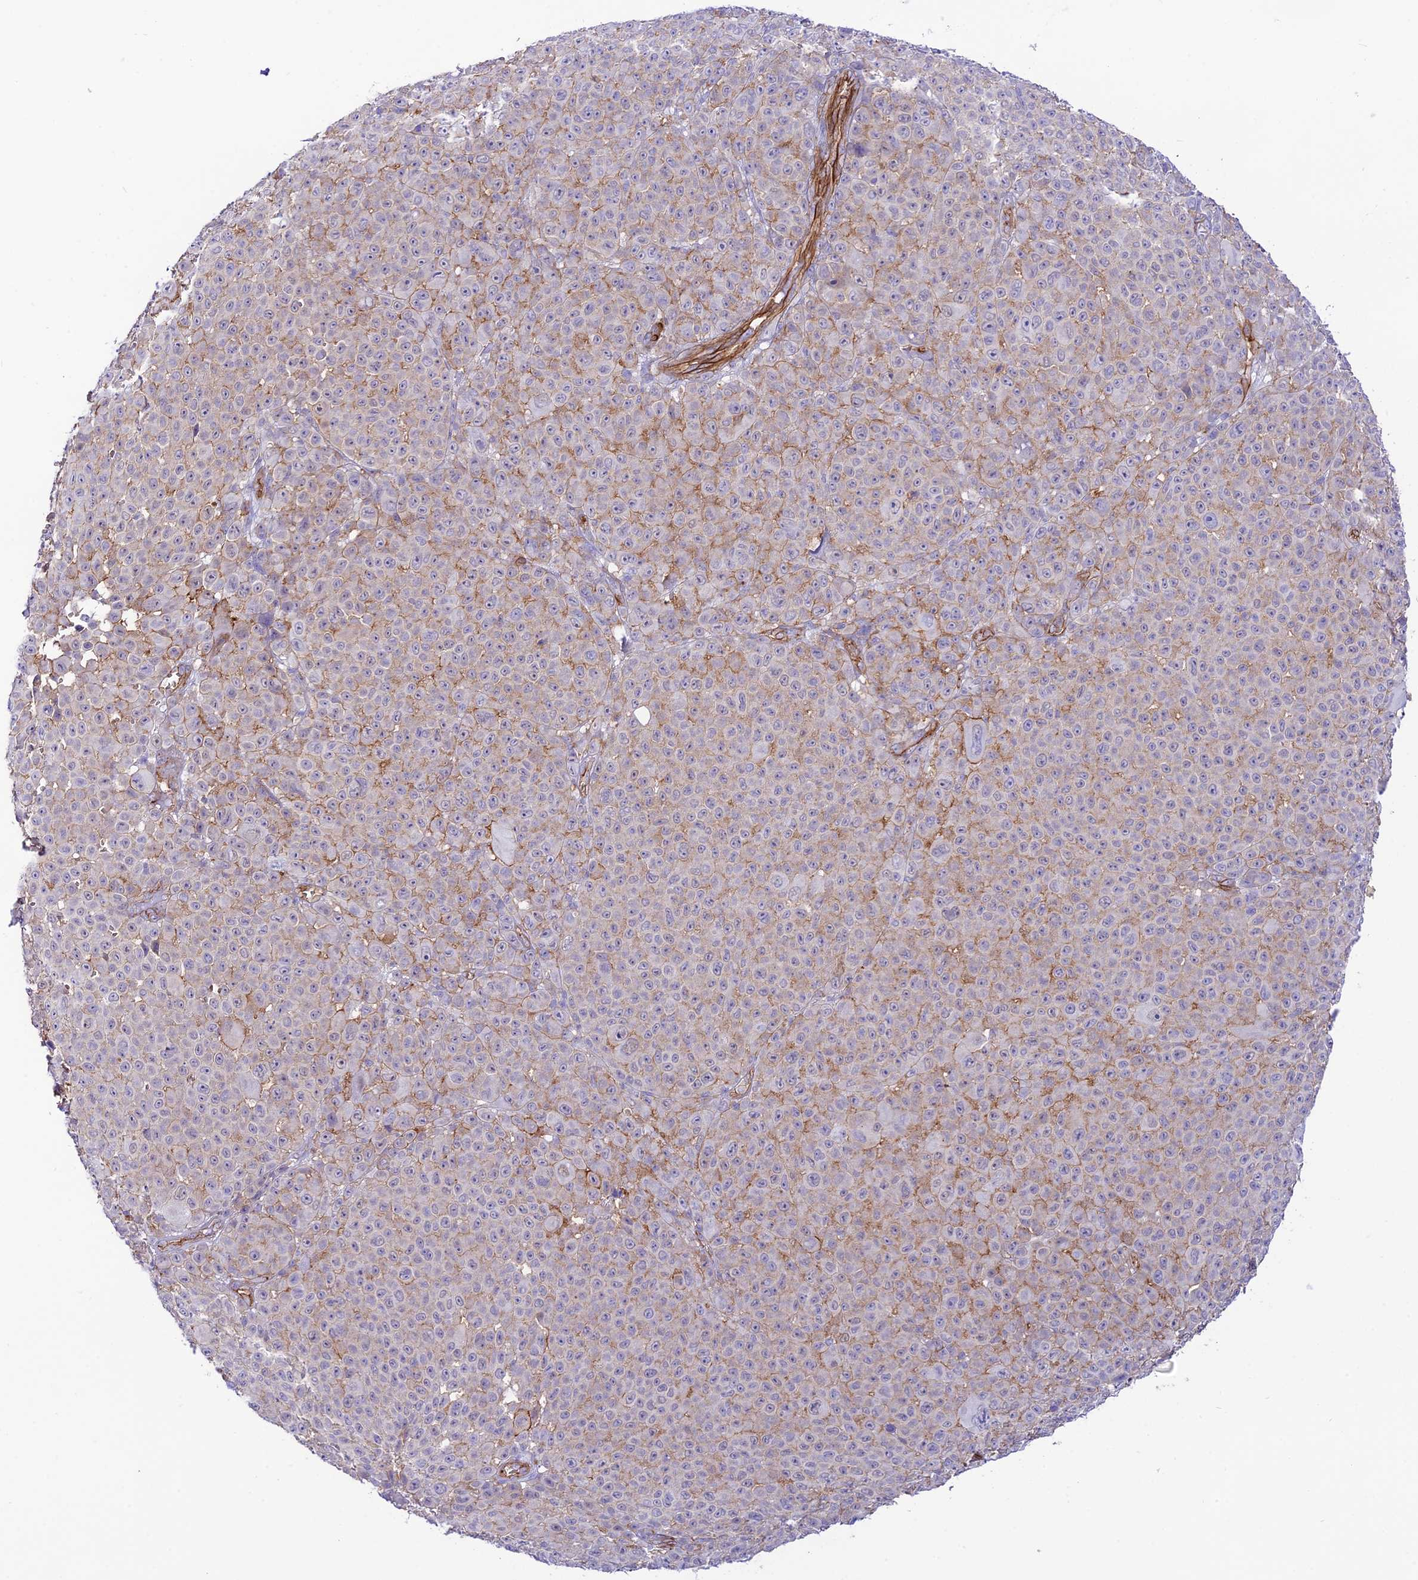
{"staining": {"intensity": "weak", "quantity": "25%-75%", "location": "cytoplasmic/membranous"}, "tissue": "melanoma", "cell_type": "Tumor cells", "image_type": "cancer", "snomed": [{"axis": "morphology", "description": "Malignant melanoma, NOS"}, {"axis": "topography", "description": "Skin"}], "caption": "IHC photomicrograph of human melanoma stained for a protein (brown), which displays low levels of weak cytoplasmic/membranous staining in approximately 25%-75% of tumor cells.", "gene": "YPEL5", "patient": {"sex": "female", "age": 94}}